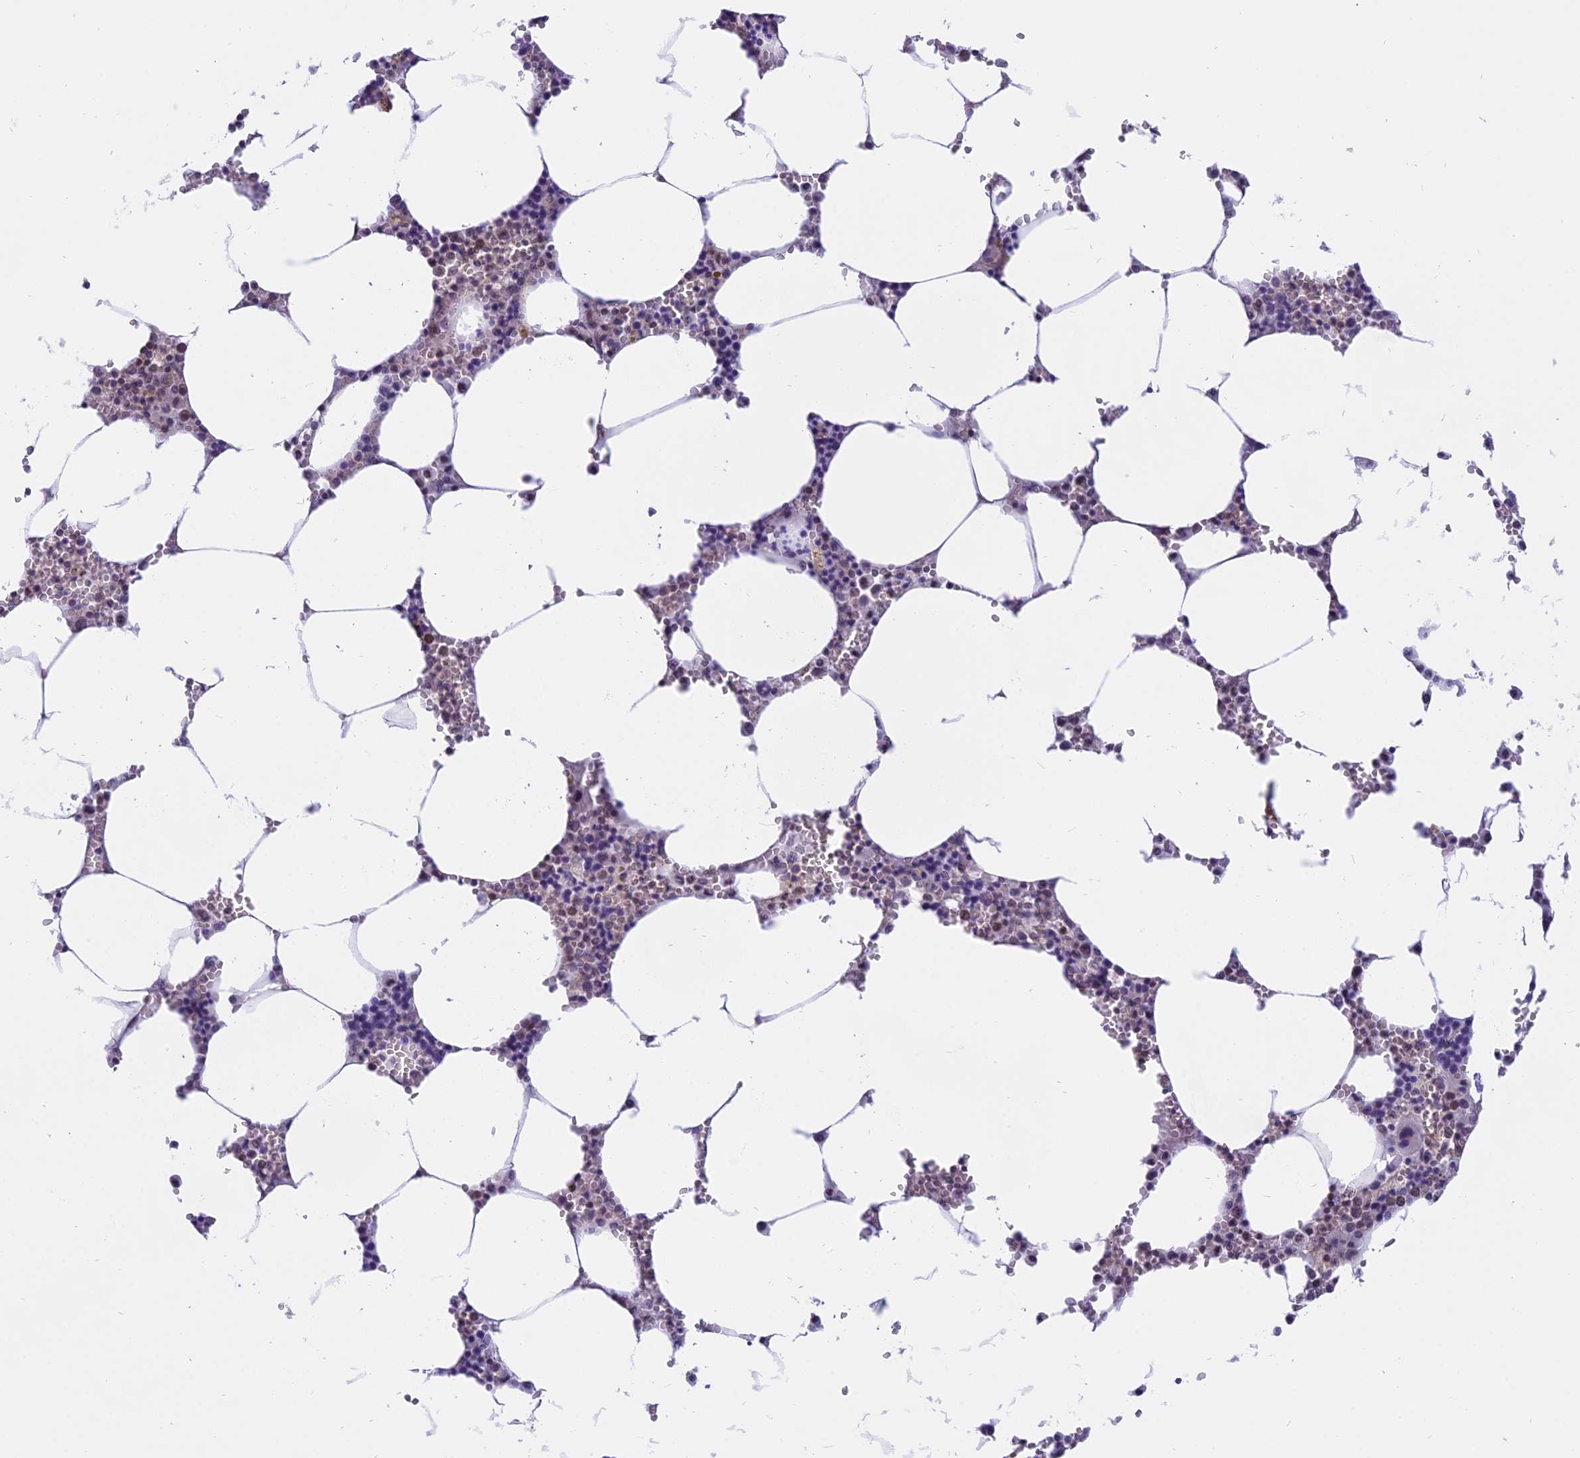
{"staining": {"intensity": "moderate", "quantity": "25%-75%", "location": "cytoplasmic/membranous,nuclear"}, "tissue": "bone marrow", "cell_type": "Hematopoietic cells", "image_type": "normal", "snomed": [{"axis": "morphology", "description": "Normal tissue, NOS"}, {"axis": "topography", "description": "Bone marrow"}], "caption": "Immunohistochemical staining of normal bone marrow demonstrates moderate cytoplasmic/membranous,nuclear protein staining in approximately 25%-75% of hematopoietic cells. Using DAB (3,3'-diaminobenzidine) (brown) and hematoxylin (blue) stains, captured at high magnification using brightfield microscopy.", "gene": "TADA3", "patient": {"sex": "male", "age": 70}}